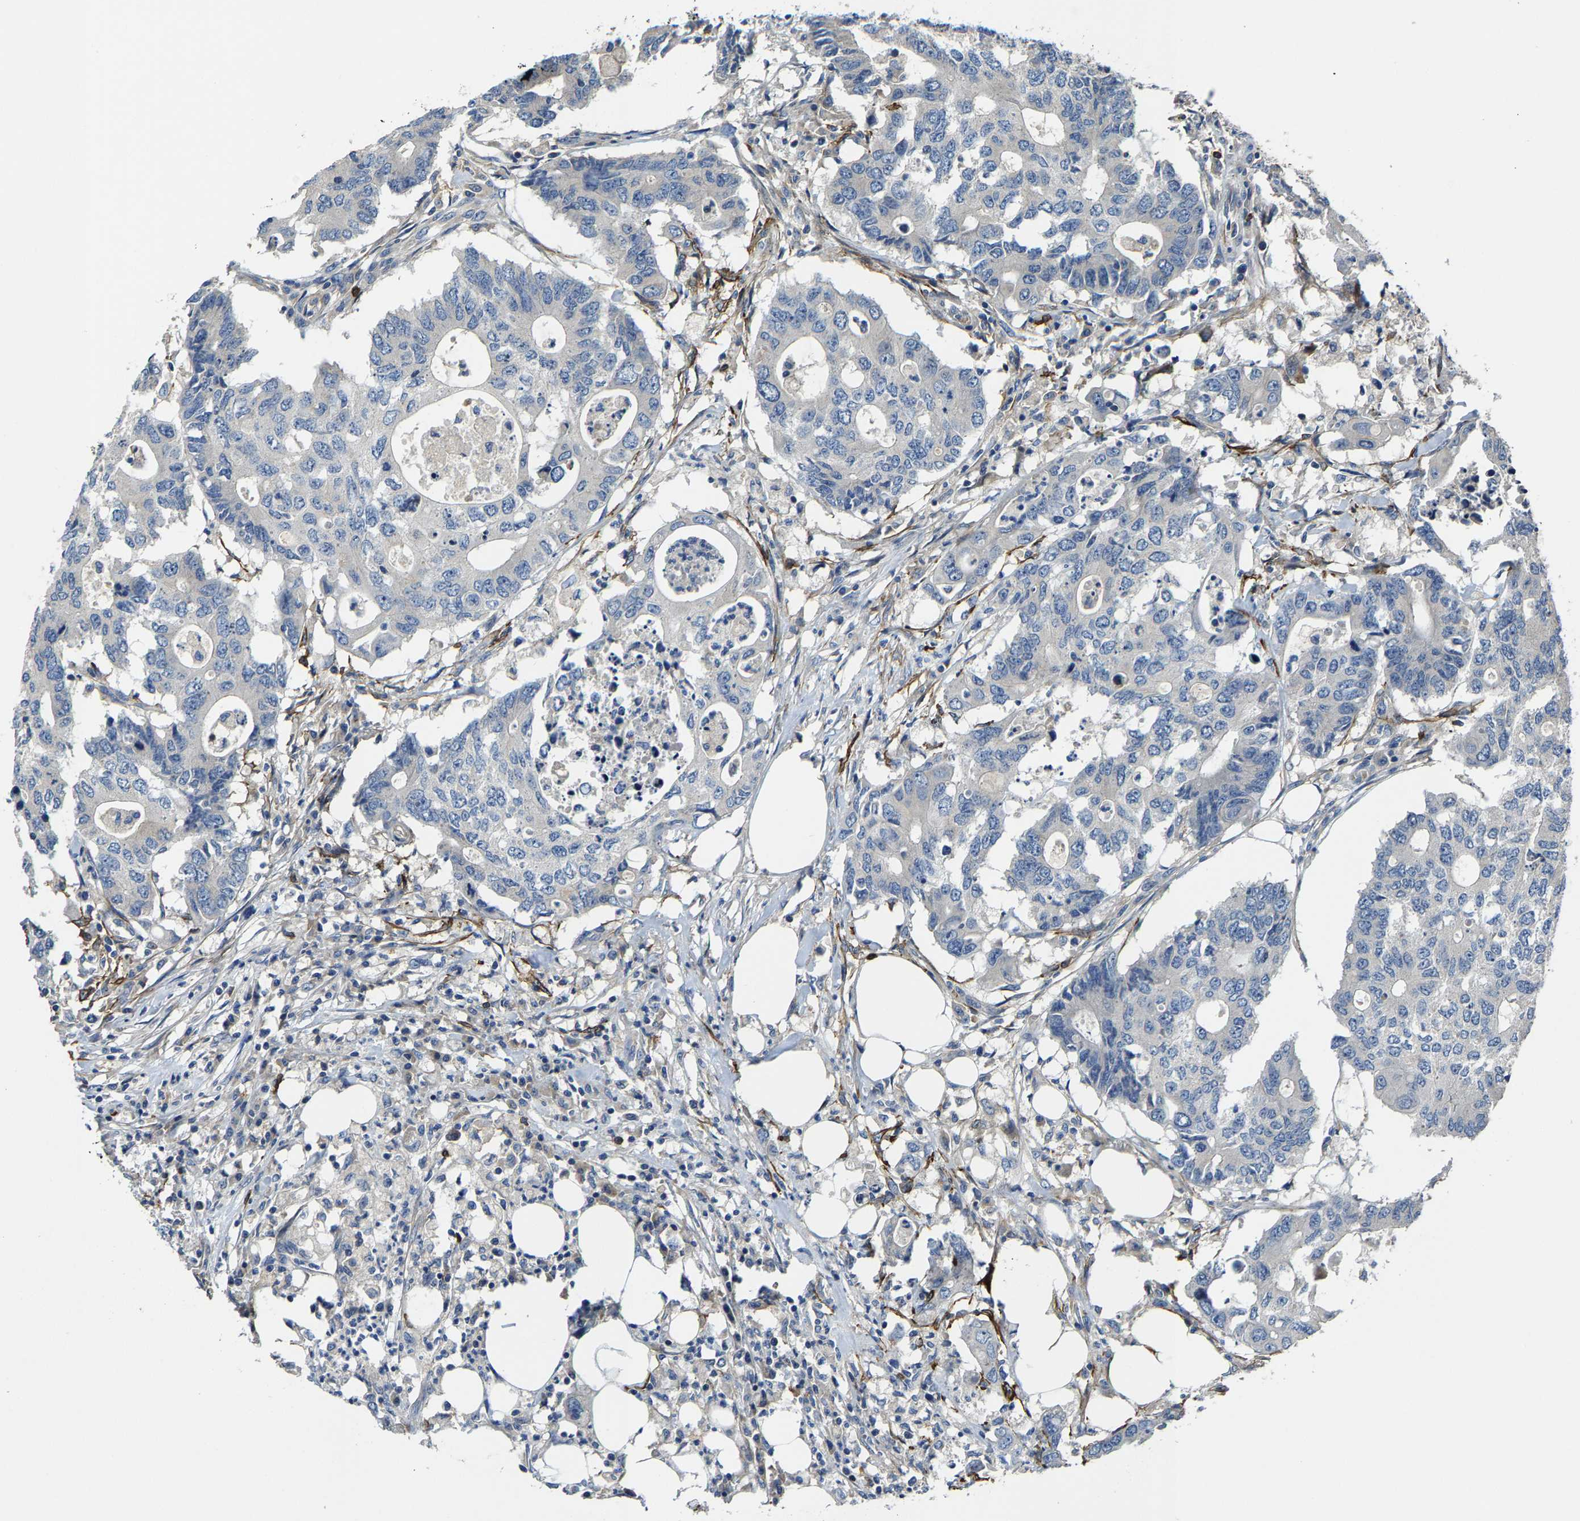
{"staining": {"intensity": "negative", "quantity": "none", "location": "none"}, "tissue": "colorectal cancer", "cell_type": "Tumor cells", "image_type": "cancer", "snomed": [{"axis": "morphology", "description": "Adenocarcinoma, NOS"}, {"axis": "topography", "description": "Colon"}], "caption": "A histopathology image of colorectal cancer (adenocarcinoma) stained for a protein exhibits no brown staining in tumor cells. Brightfield microscopy of immunohistochemistry (IHC) stained with DAB (brown) and hematoxylin (blue), captured at high magnification.", "gene": "AGBL3", "patient": {"sex": "male", "age": 71}}